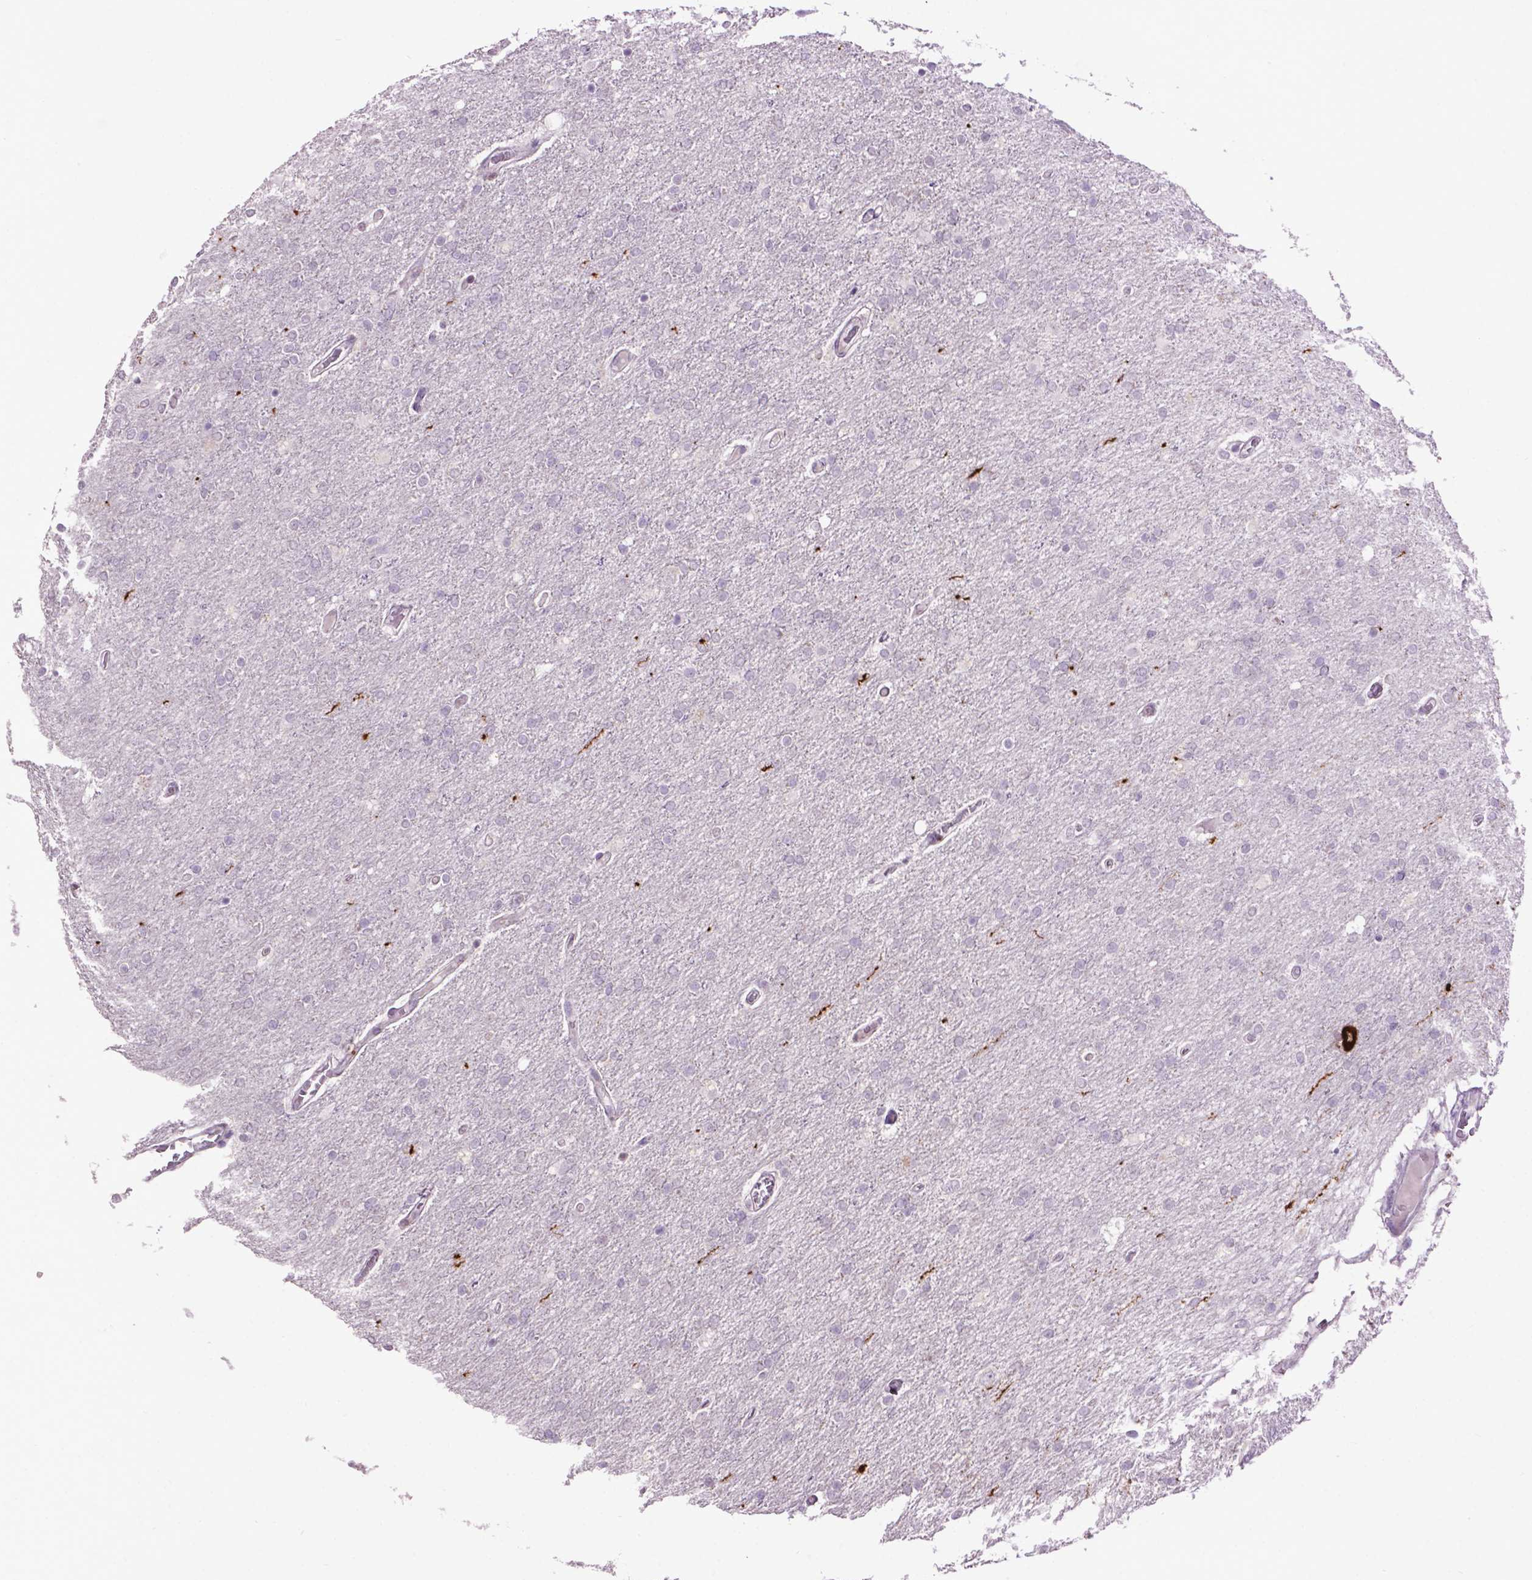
{"staining": {"intensity": "negative", "quantity": "none", "location": "none"}, "tissue": "glioma", "cell_type": "Tumor cells", "image_type": "cancer", "snomed": [{"axis": "morphology", "description": "Glioma, malignant, High grade"}, {"axis": "topography", "description": "Cerebral cortex"}], "caption": "Immunohistochemistry (IHC) of high-grade glioma (malignant) displays no staining in tumor cells.", "gene": "TH", "patient": {"sex": "male", "age": 70}}